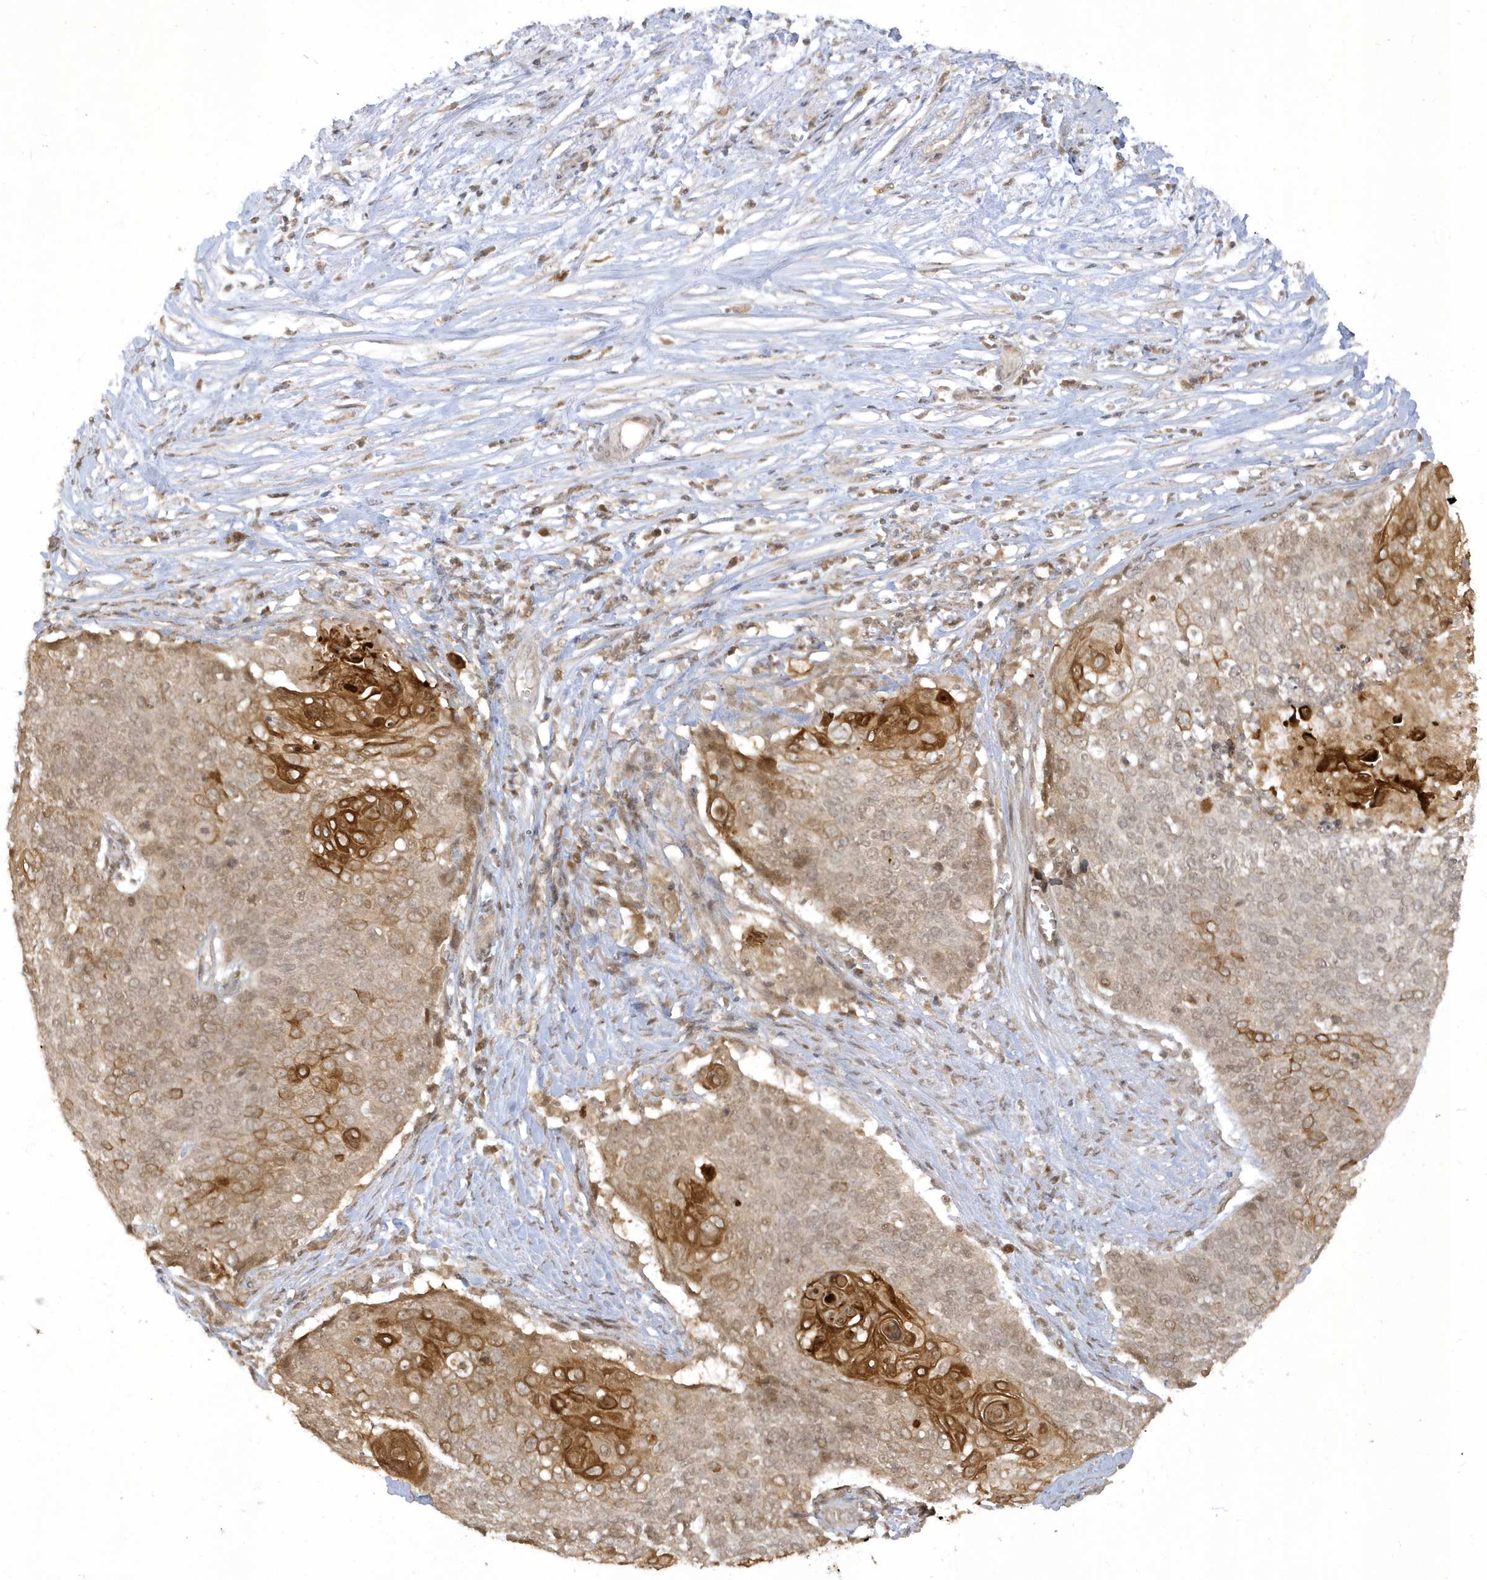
{"staining": {"intensity": "strong", "quantity": "<25%", "location": "cytoplasmic/membranous,nuclear"}, "tissue": "cervical cancer", "cell_type": "Tumor cells", "image_type": "cancer", "snomed": [{"axis": "morphology", "description": "Squamous cell carcinoma, NOS"}, {"axis": "topography", "description": "Cervix"}], "caption": "Brown immunohistochemical staining in human cervical cancer exhibits strong cytoplasmic/membranous and nuclear positivity in approximately <25% of tumor cells. (Stains: DAB in brown, nuclei in blue, Microscopy: brightfield microscopy at high magnification).", "gene": "ZNF213", "patient": {"sex": "female", "age": 39}}